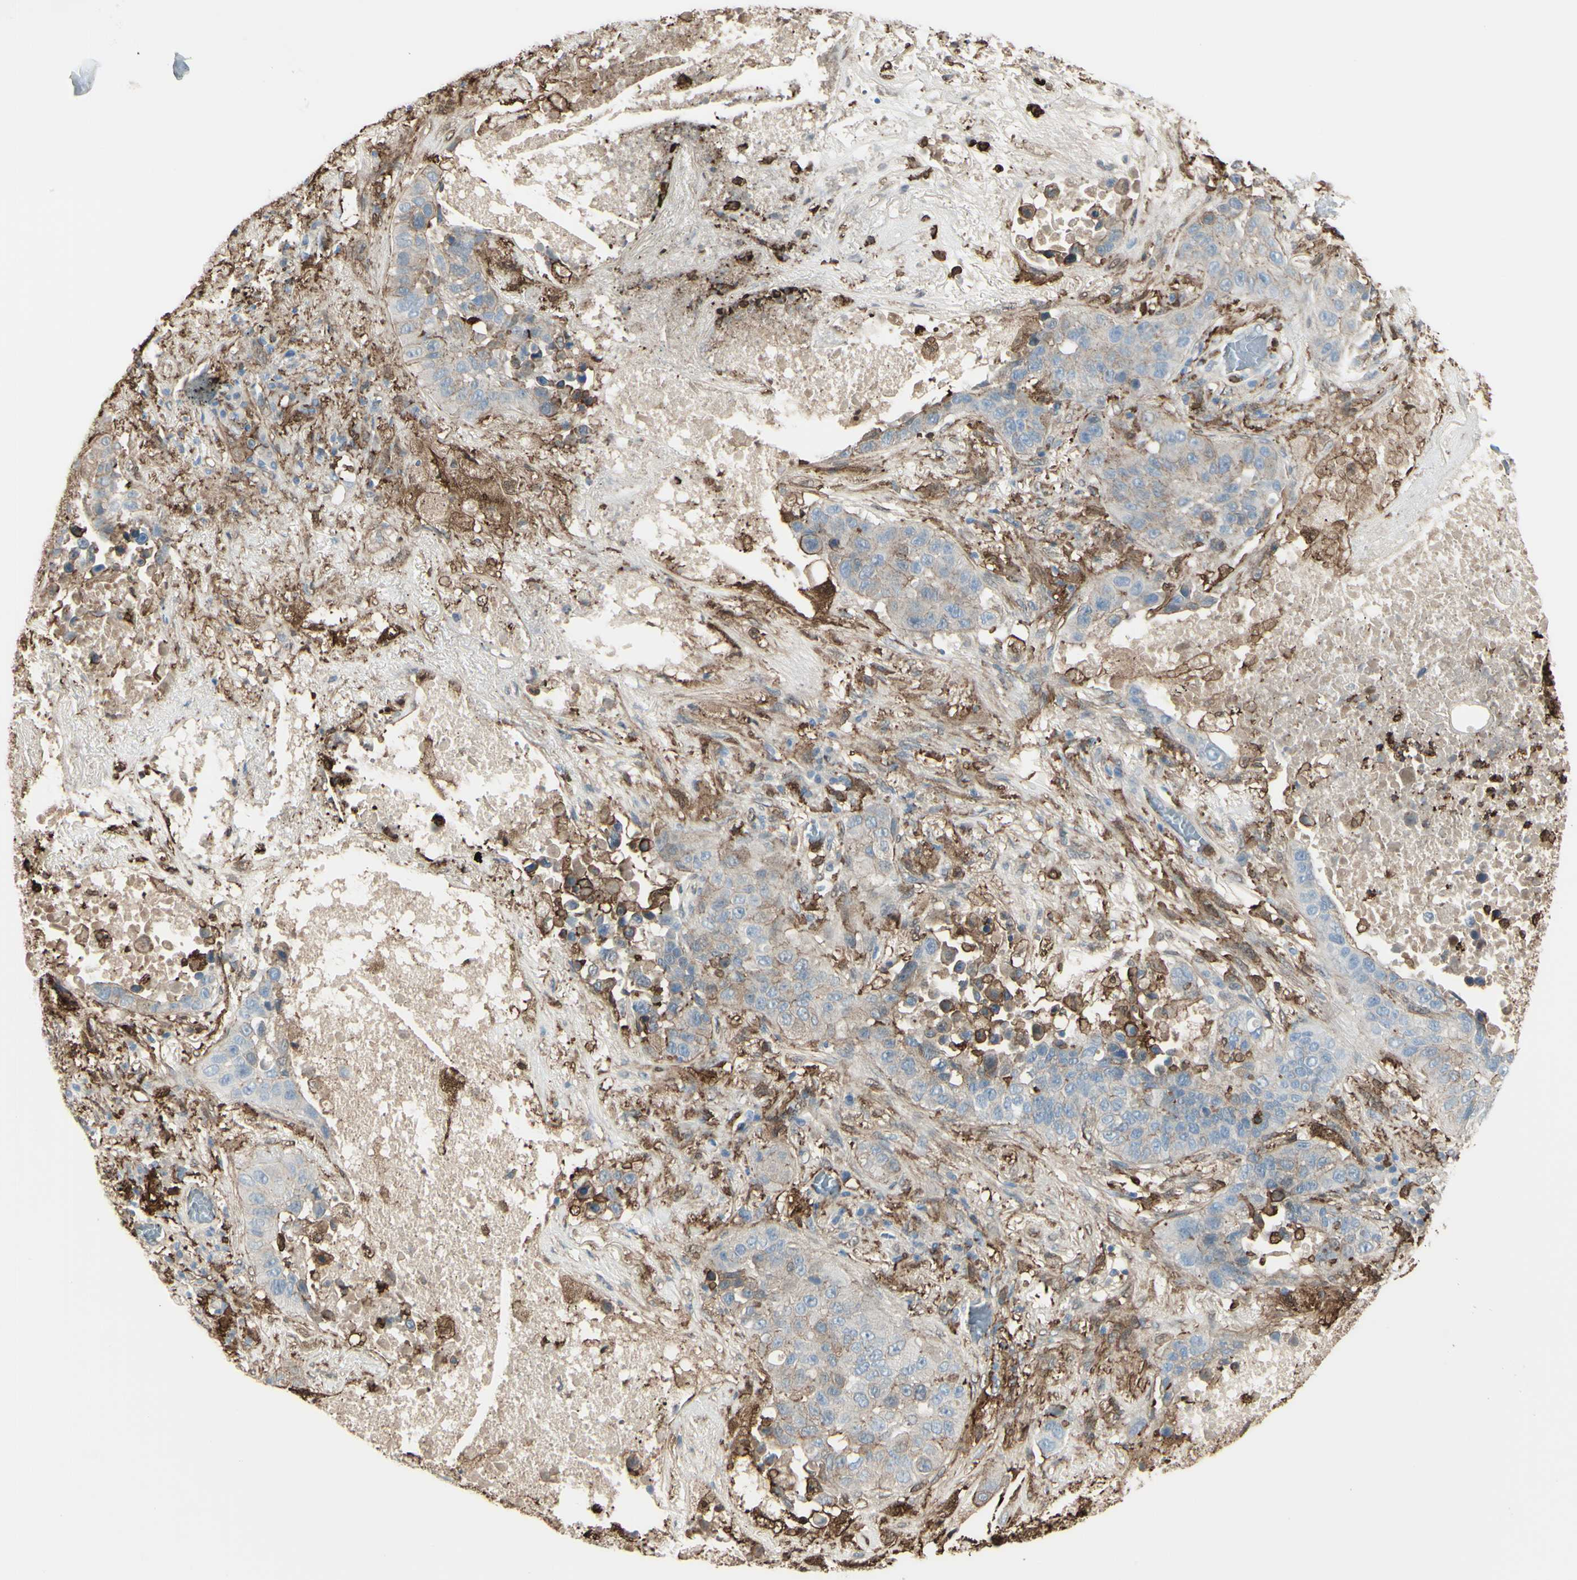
{"staining": {"intensity": "weak", "quantity": ">75%", "location": "cytoplasmic/membranous"}, "tissue": "lung cancer", "cell_type": "Tumor cells", "image_type": "cancer", "snomed": [{"axis": "morphology", "description": "Squamous cell carcinoma, NOS"}, {"axis": "topography", "description": "Lung"}], "caption": "Immunohistochemical staining of human squamous cell carcinoma (lung) demonstrates low levels of weak cytoplasmic/membranous expression in approximately >75% of tumor cells. (Brightfield microscopy of DAB IHC at high magnification).", "gene": "GSN", "patient": {"sex": "male", "age": 57}}